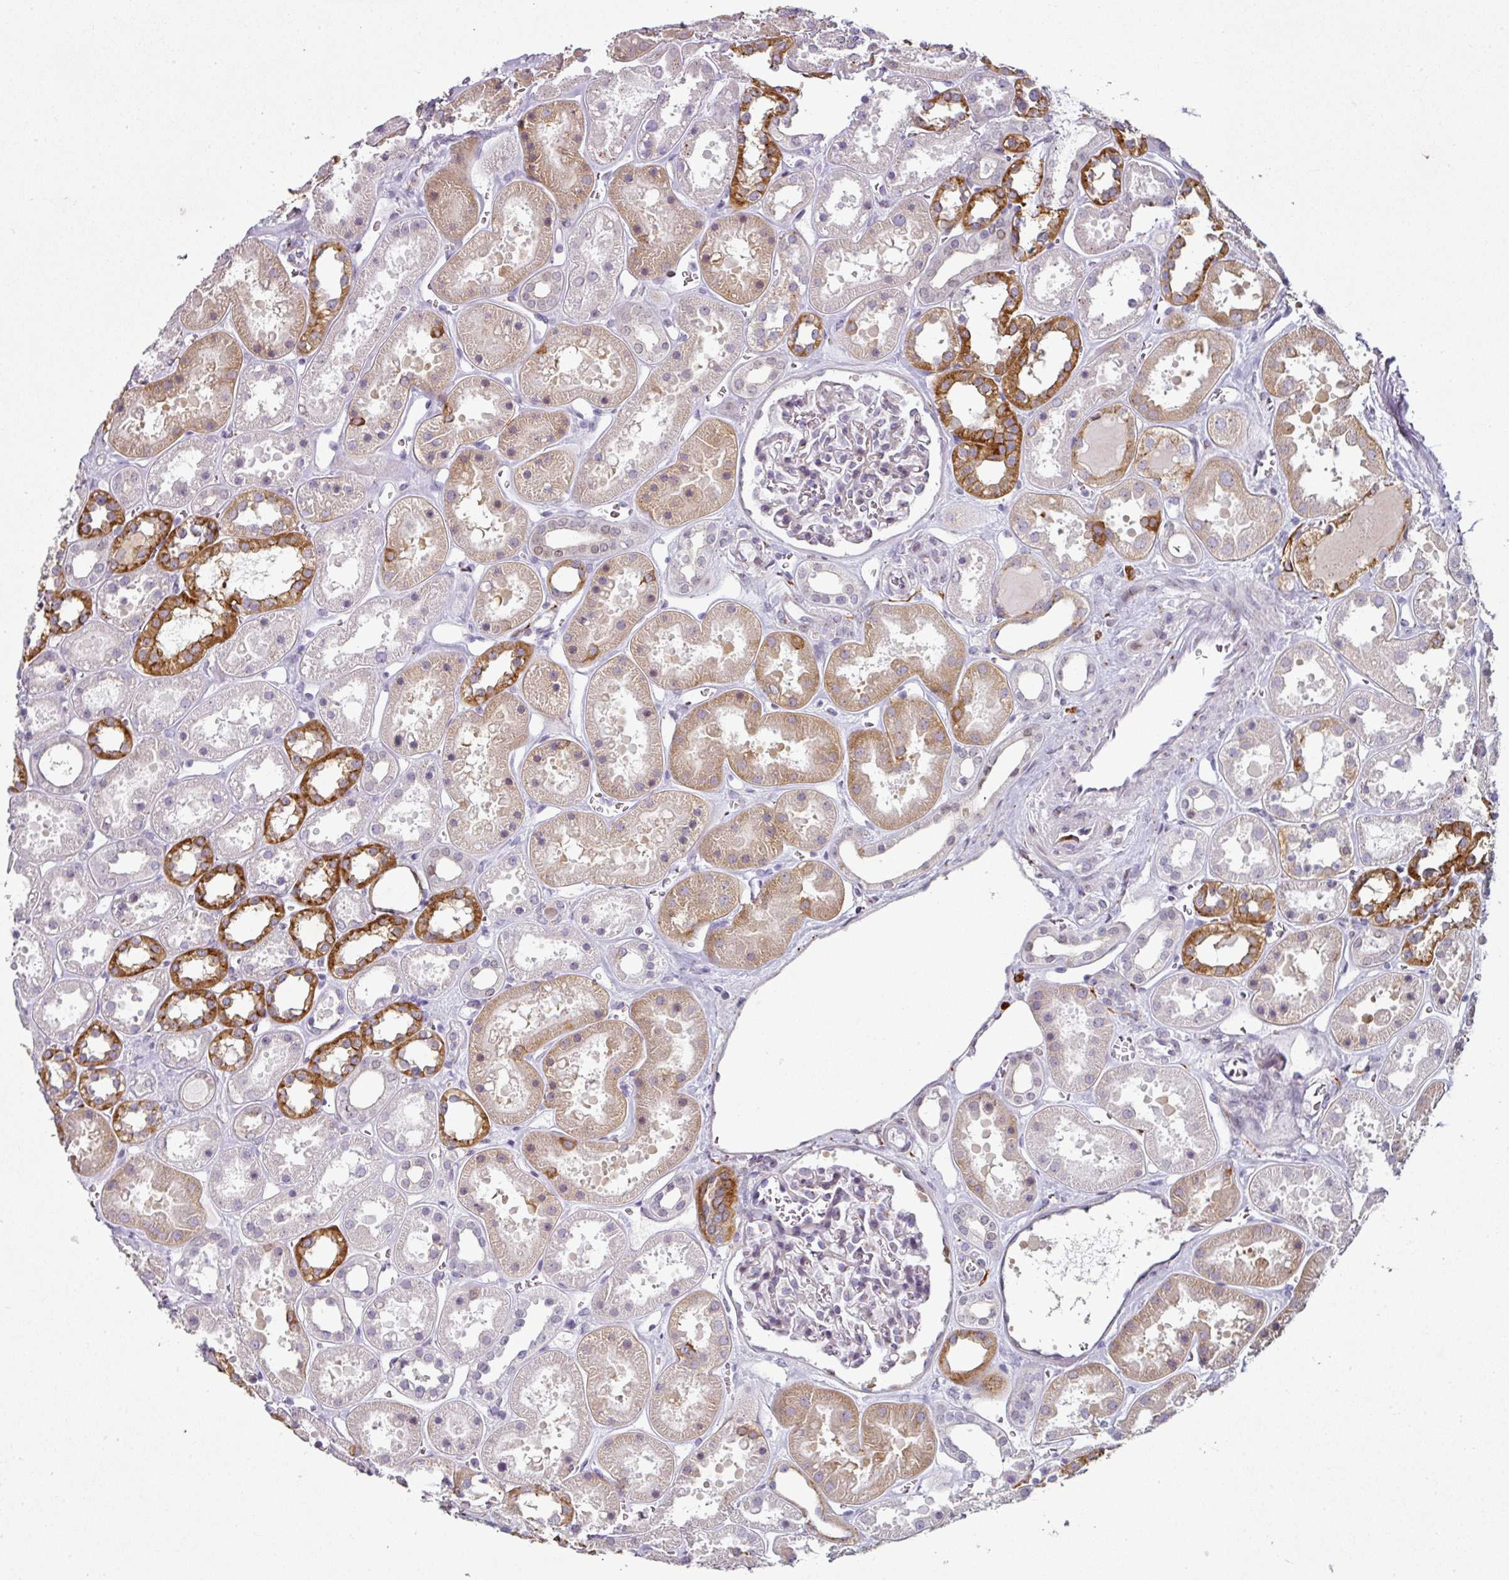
{"staining": {"intensity": "negative", "quantity": "none", "location": "none"}, "tissue": "kidney", "cell_type": "Cells in glomeruli", "image_type": "normal", "snomed": [{"axis": "morphology", "description": "Normal tissue, NOS"}, {"axis": "topography", "description": "Kidney"}], "caption": "The photomicrograph shows no significant staining in cells in glomeruli of kidney.", "gene": "SYT8", "patient": {"sex": "female", "age": 41}}